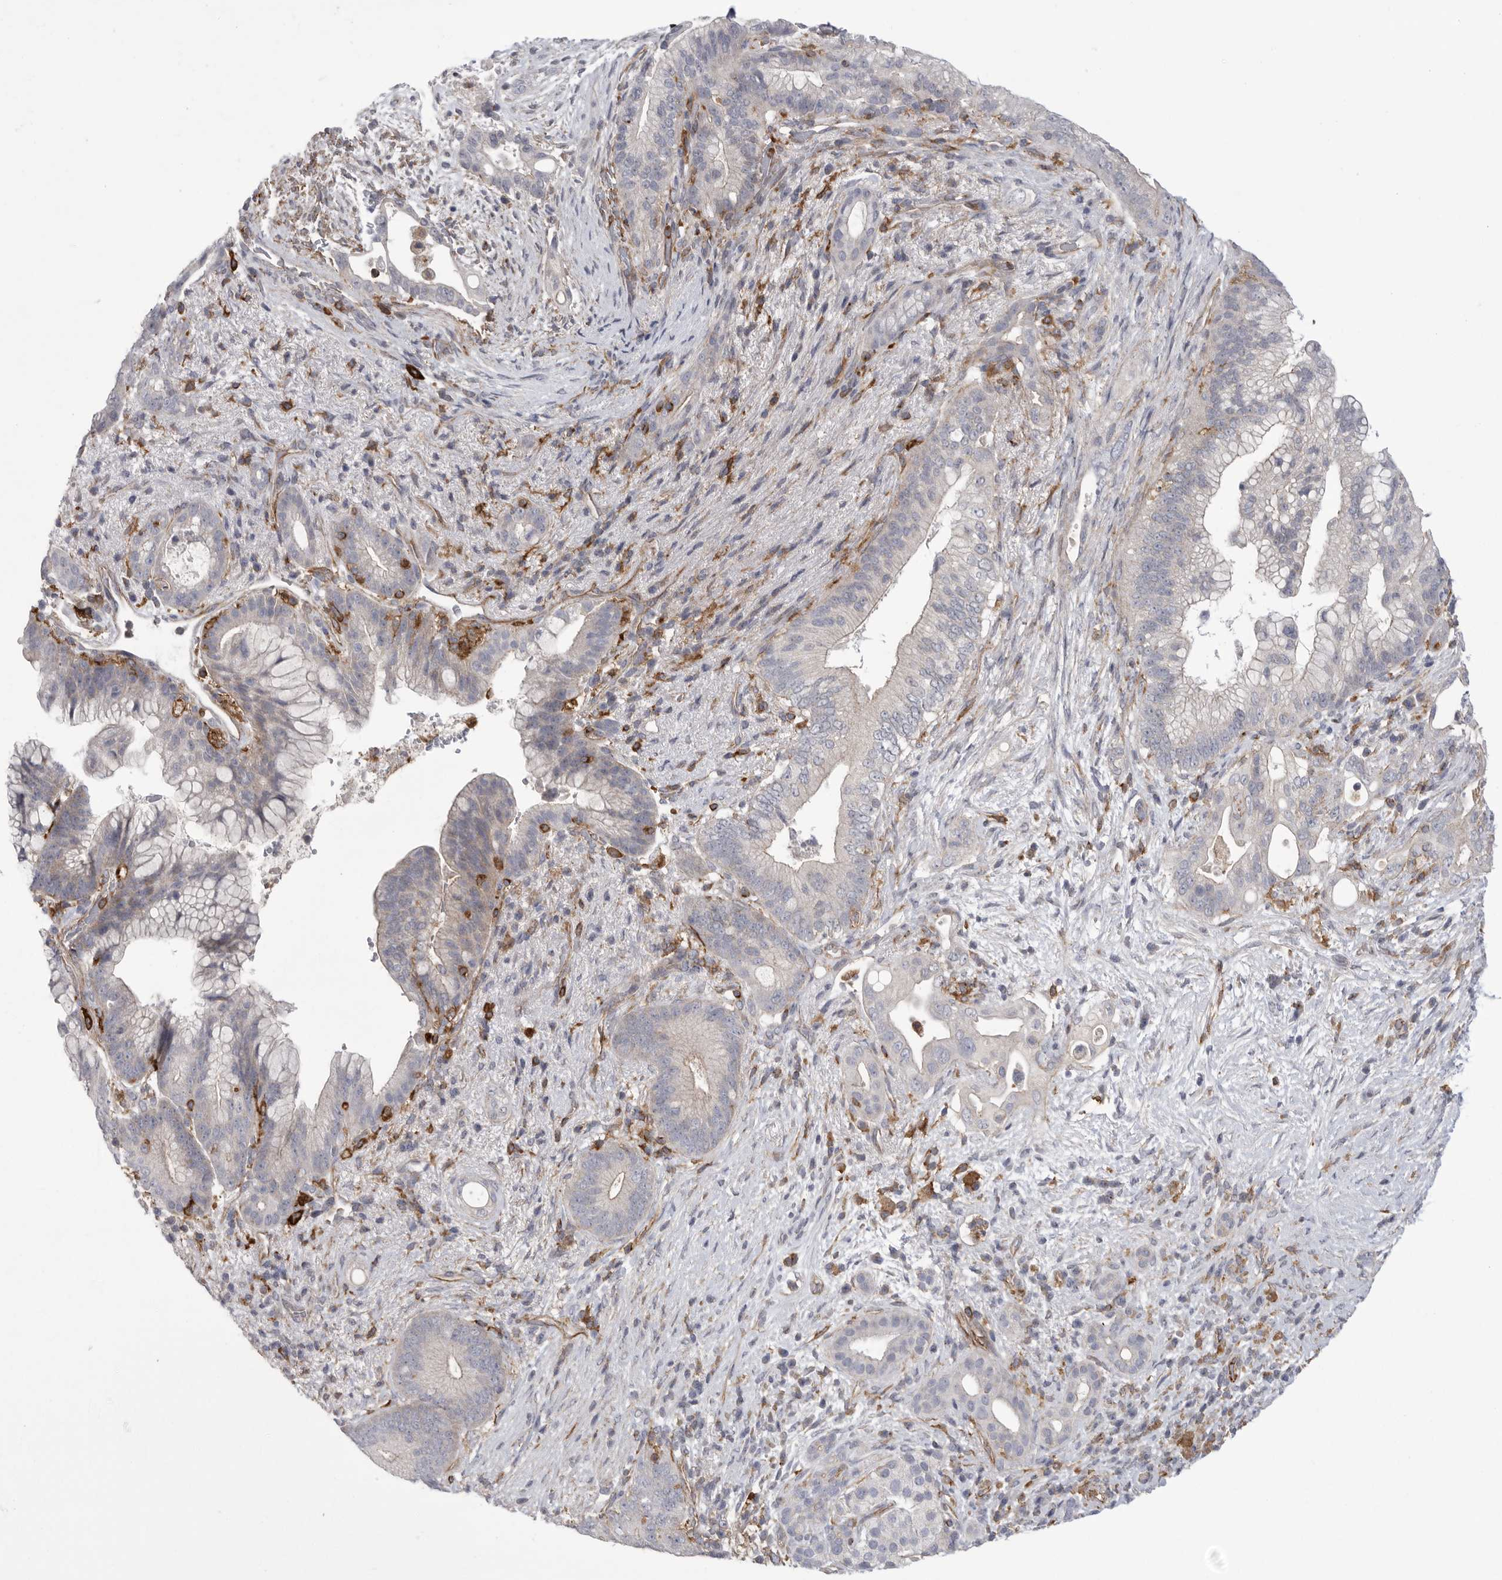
{"staining": {"intensity": "negative", "quantity": "none", "location": "none"}, "tissue": "pancreatic cancer", "cell_type": "Tumor cells", "image_type": "cancer", "snomed": [{"axis": "morphology", "description": "Adenocarcinoma, NOS"}, {"axis": "topography", "description": "Pancreas"}], "caption": "Photomicrograph shows no protein staining in tumor cells of pancreatic cancer (adenocarcinoma) tissue.", "gene": "SIGLEC10", "patient": {"sex": "male", "age": 53}}